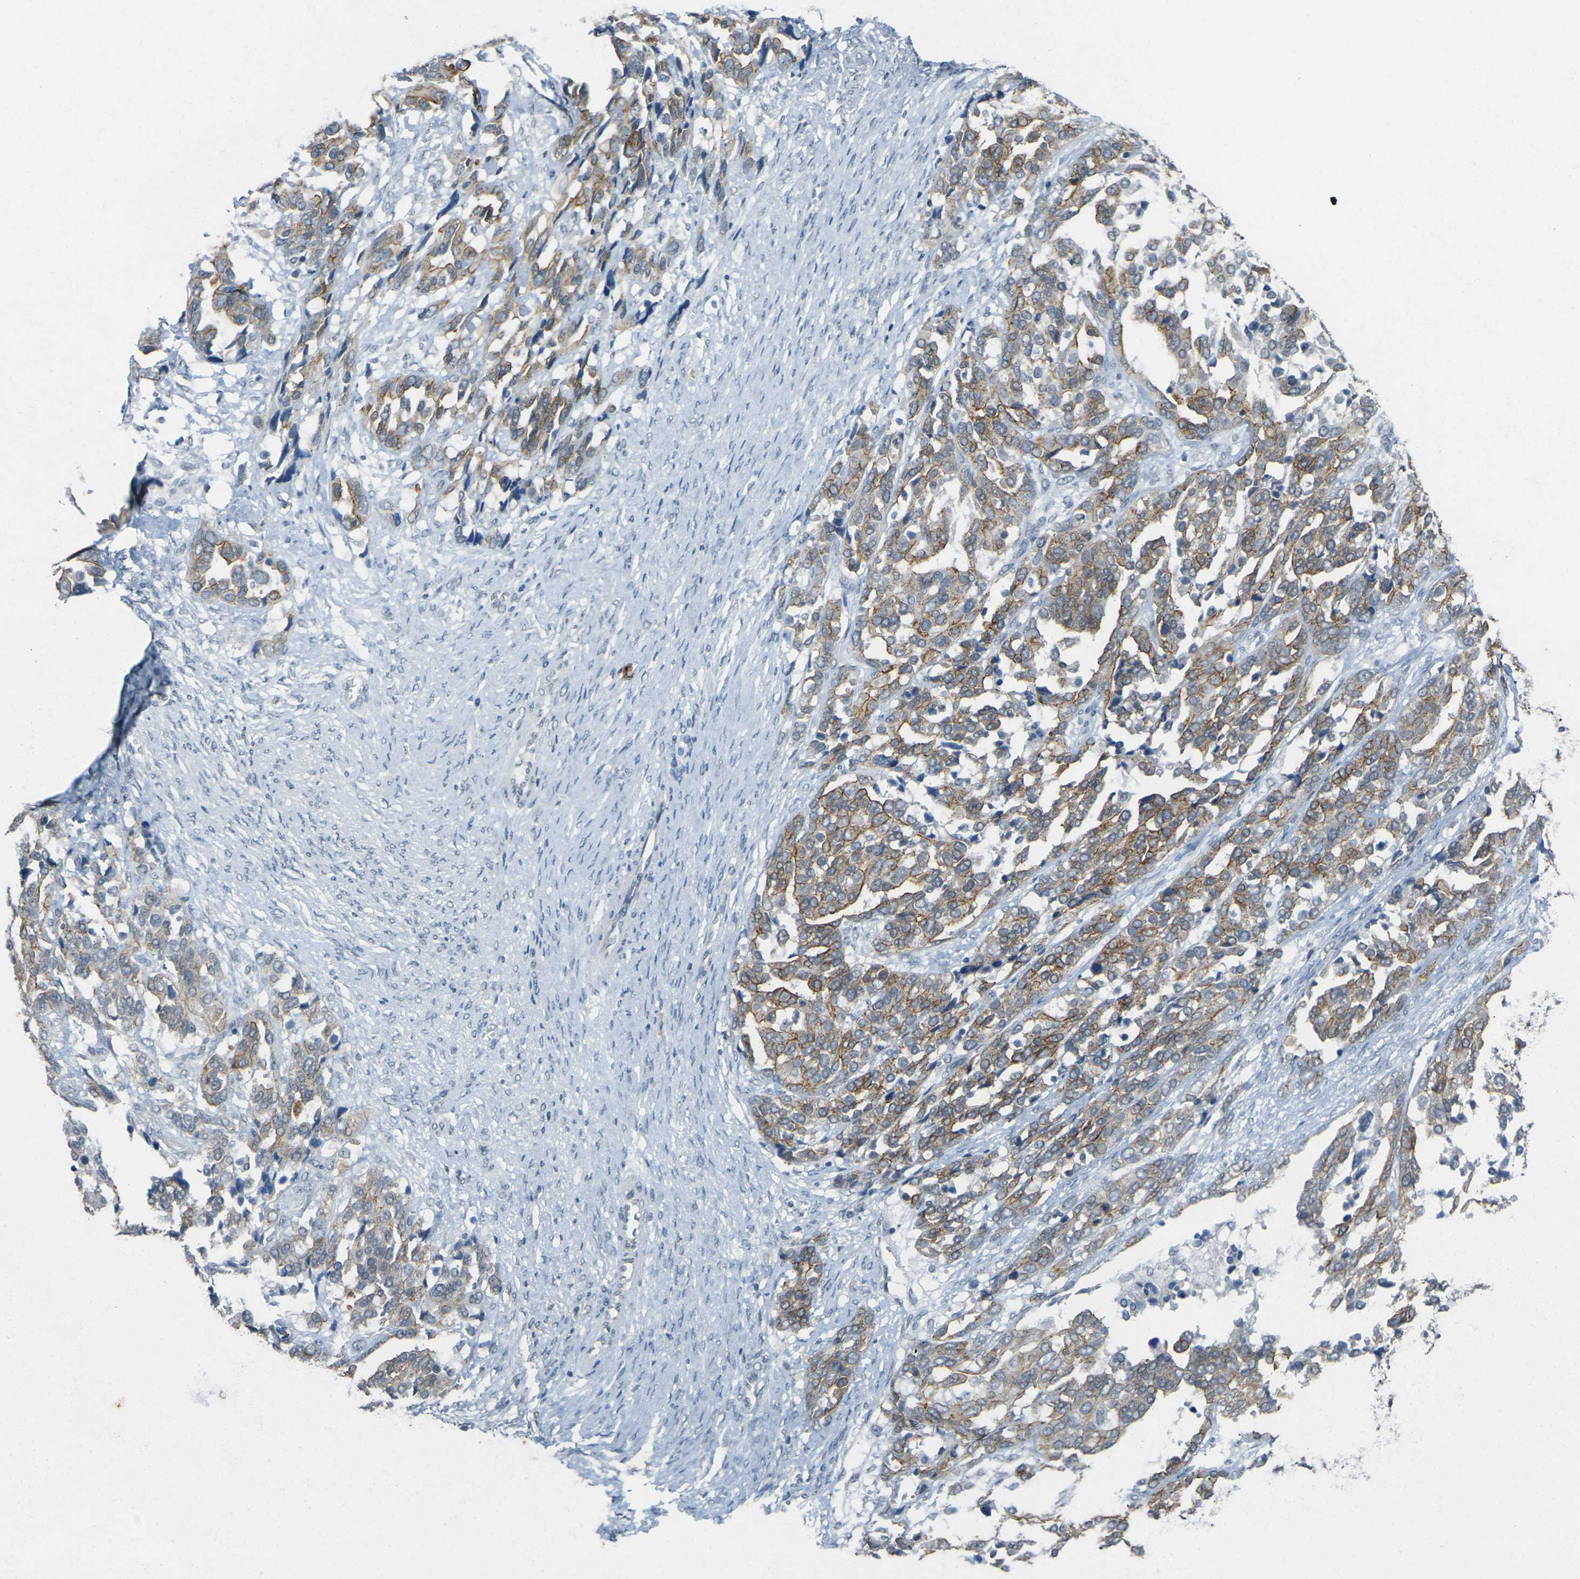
{"staining": {"intensity": "moderate", "quantity": ">75%", "location": "cytoplasmic/membranous"}, "tissue": "ovarian cancer", "cell_type": "Tumor cells", "image_type": "cancer", "snomed": [{"axis": "morphology", "description": "Cystadenocarcinoma, serous, NOS"}, {"axis": "topography", "description": "Ovary"}], "caption": "Serous cystadenocarcinoma (ovarian) tissue demonstrates moderate cytoplasmic/membranous positivity in about >75% of tumor cells", "gene": "SPTBN2", "patient": {"sex": "female", "age": 44}}